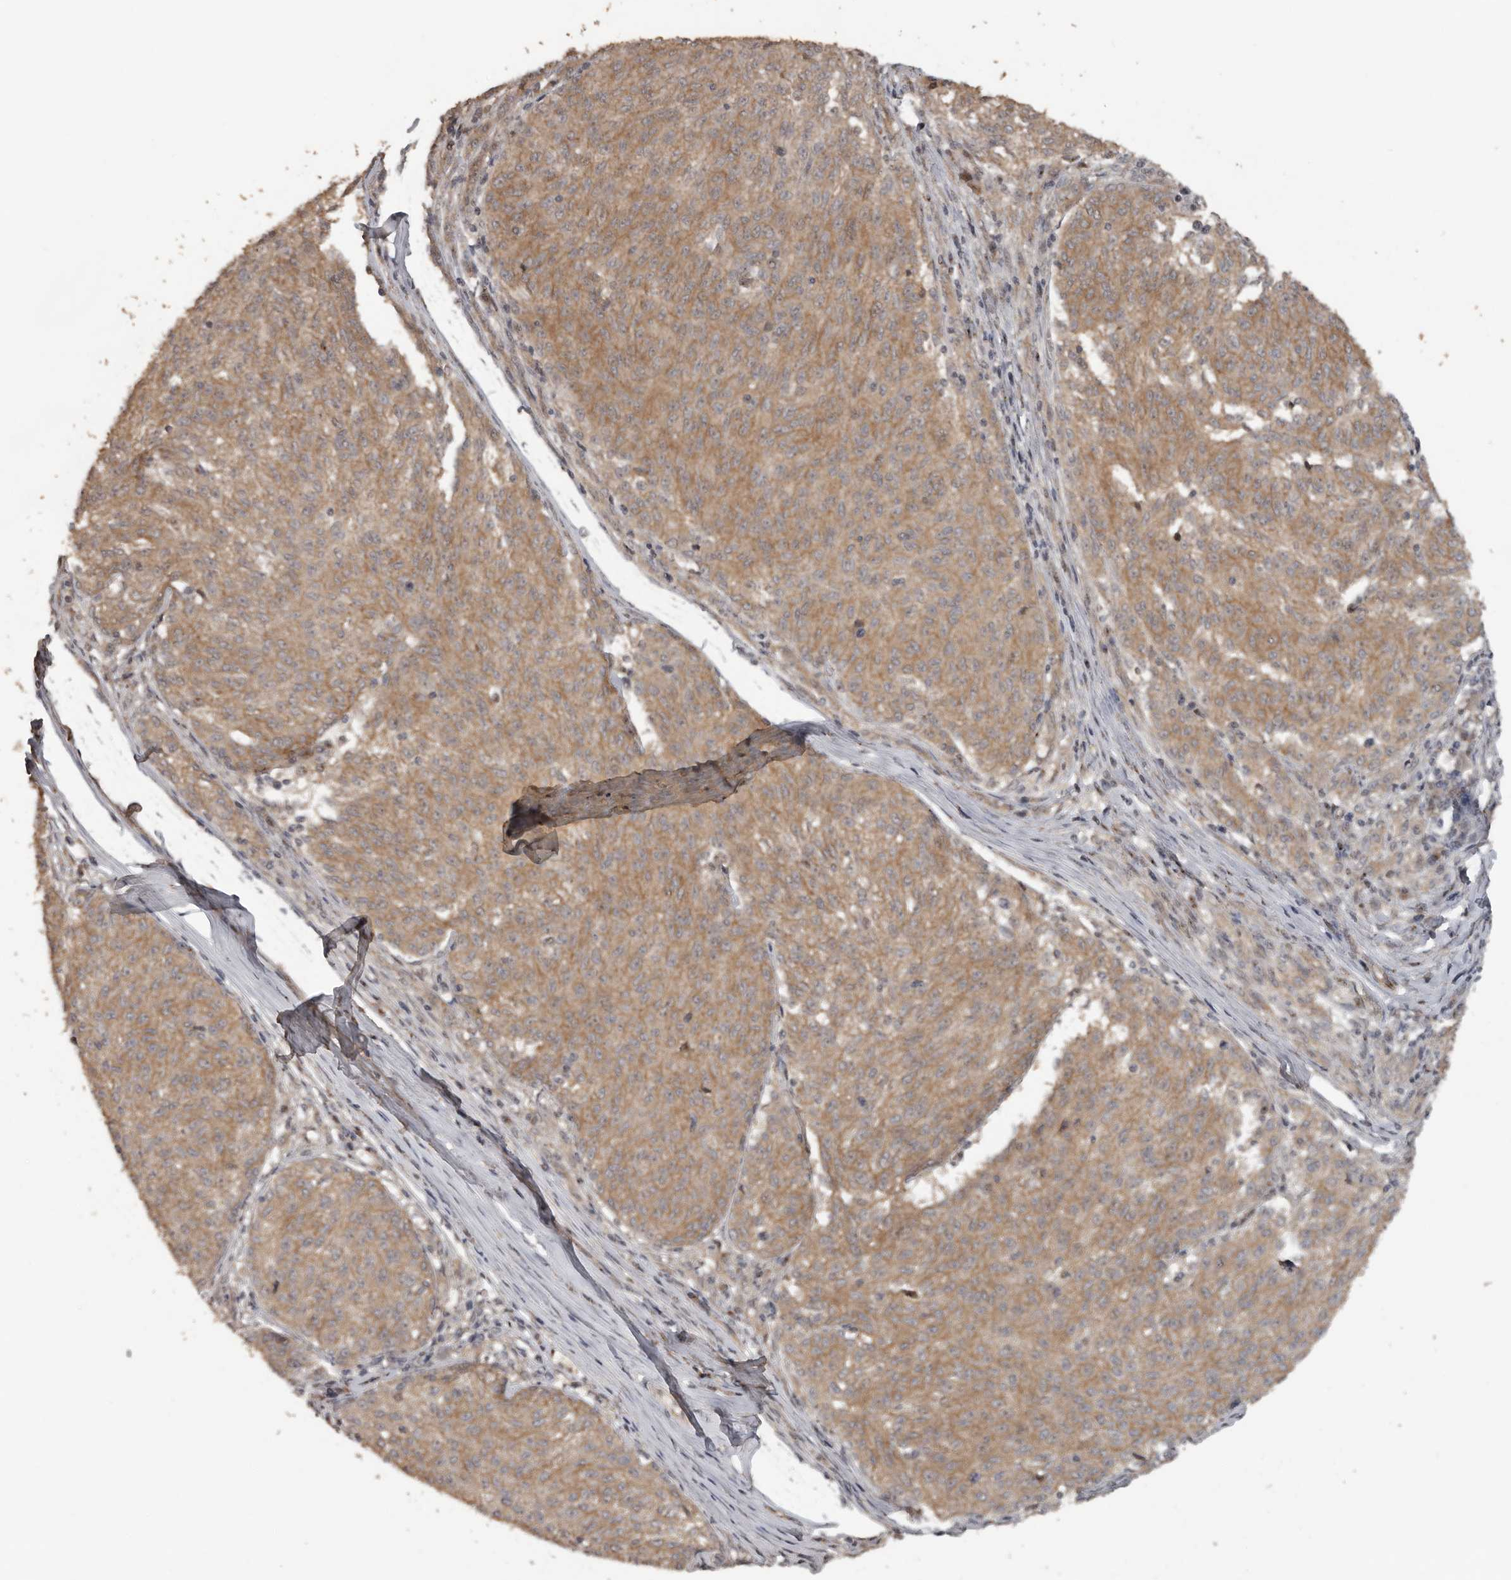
{"staining": {"intensity": "moderate", "quantity": ">75%", "location": "cytoplasmic/membranous"}, "tissue": "melanoma", "cell_type": "Tumor cells", "image_type": "cancer", "snomed": [{"axis": "morphology", "description": "Malignant melanoma, NOS"}, {"axis": "topography", "description": "Skin"}], "caption": "Moderate cytoplasmic/membranous expression for a protein is identified in about >75% of tumor cells of melanoma using IHC.", "gene": "CEP350", "patient": {"sex": "female", "age": 72}}